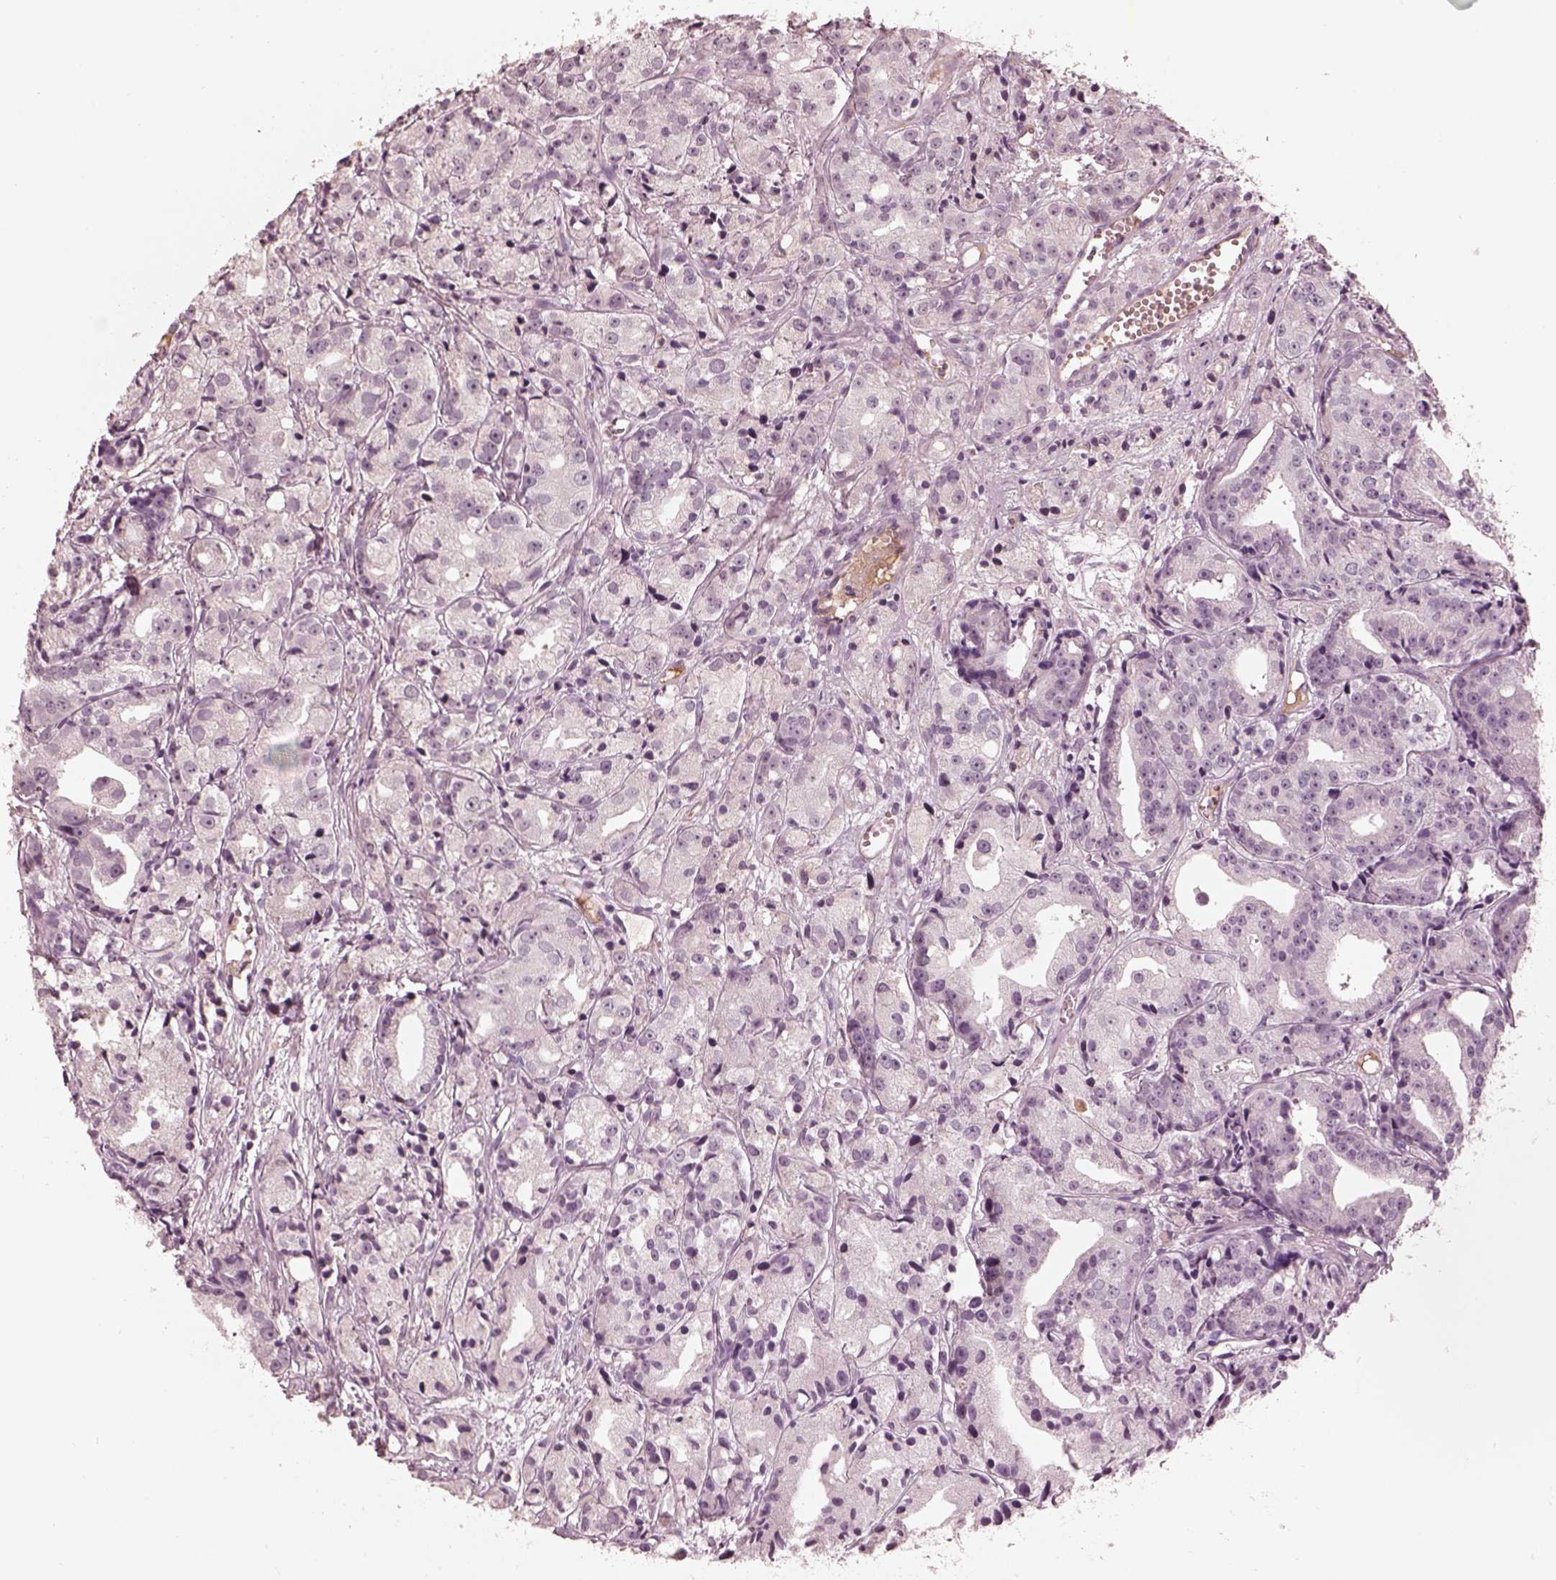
{"staining": {"intensity": "negative", "quantity": "none", "location": "none"}, "tissue": "prostate cancer", "cell_type": "Tumor cells", "image_type": "cancer", "snomed": [{"axis": "morphology", "description": "Adenocarcinoma, Medium grade"}, {"axis": "topography", "description": "Prostate"}], "caption": "A high-resolution histopathology image shows immunohistochemistry staining of prostate cancer, which displays no significant staining in tumor cells. (Stains: DAB (3,3'-diaminobenzidine) immunohistochemistry with hematoxylin counter stain, Microscopy: brightfield microscopy at high magnification).", "gene": "KCNA2", "patient": {"sex": "male", "age": 74}}